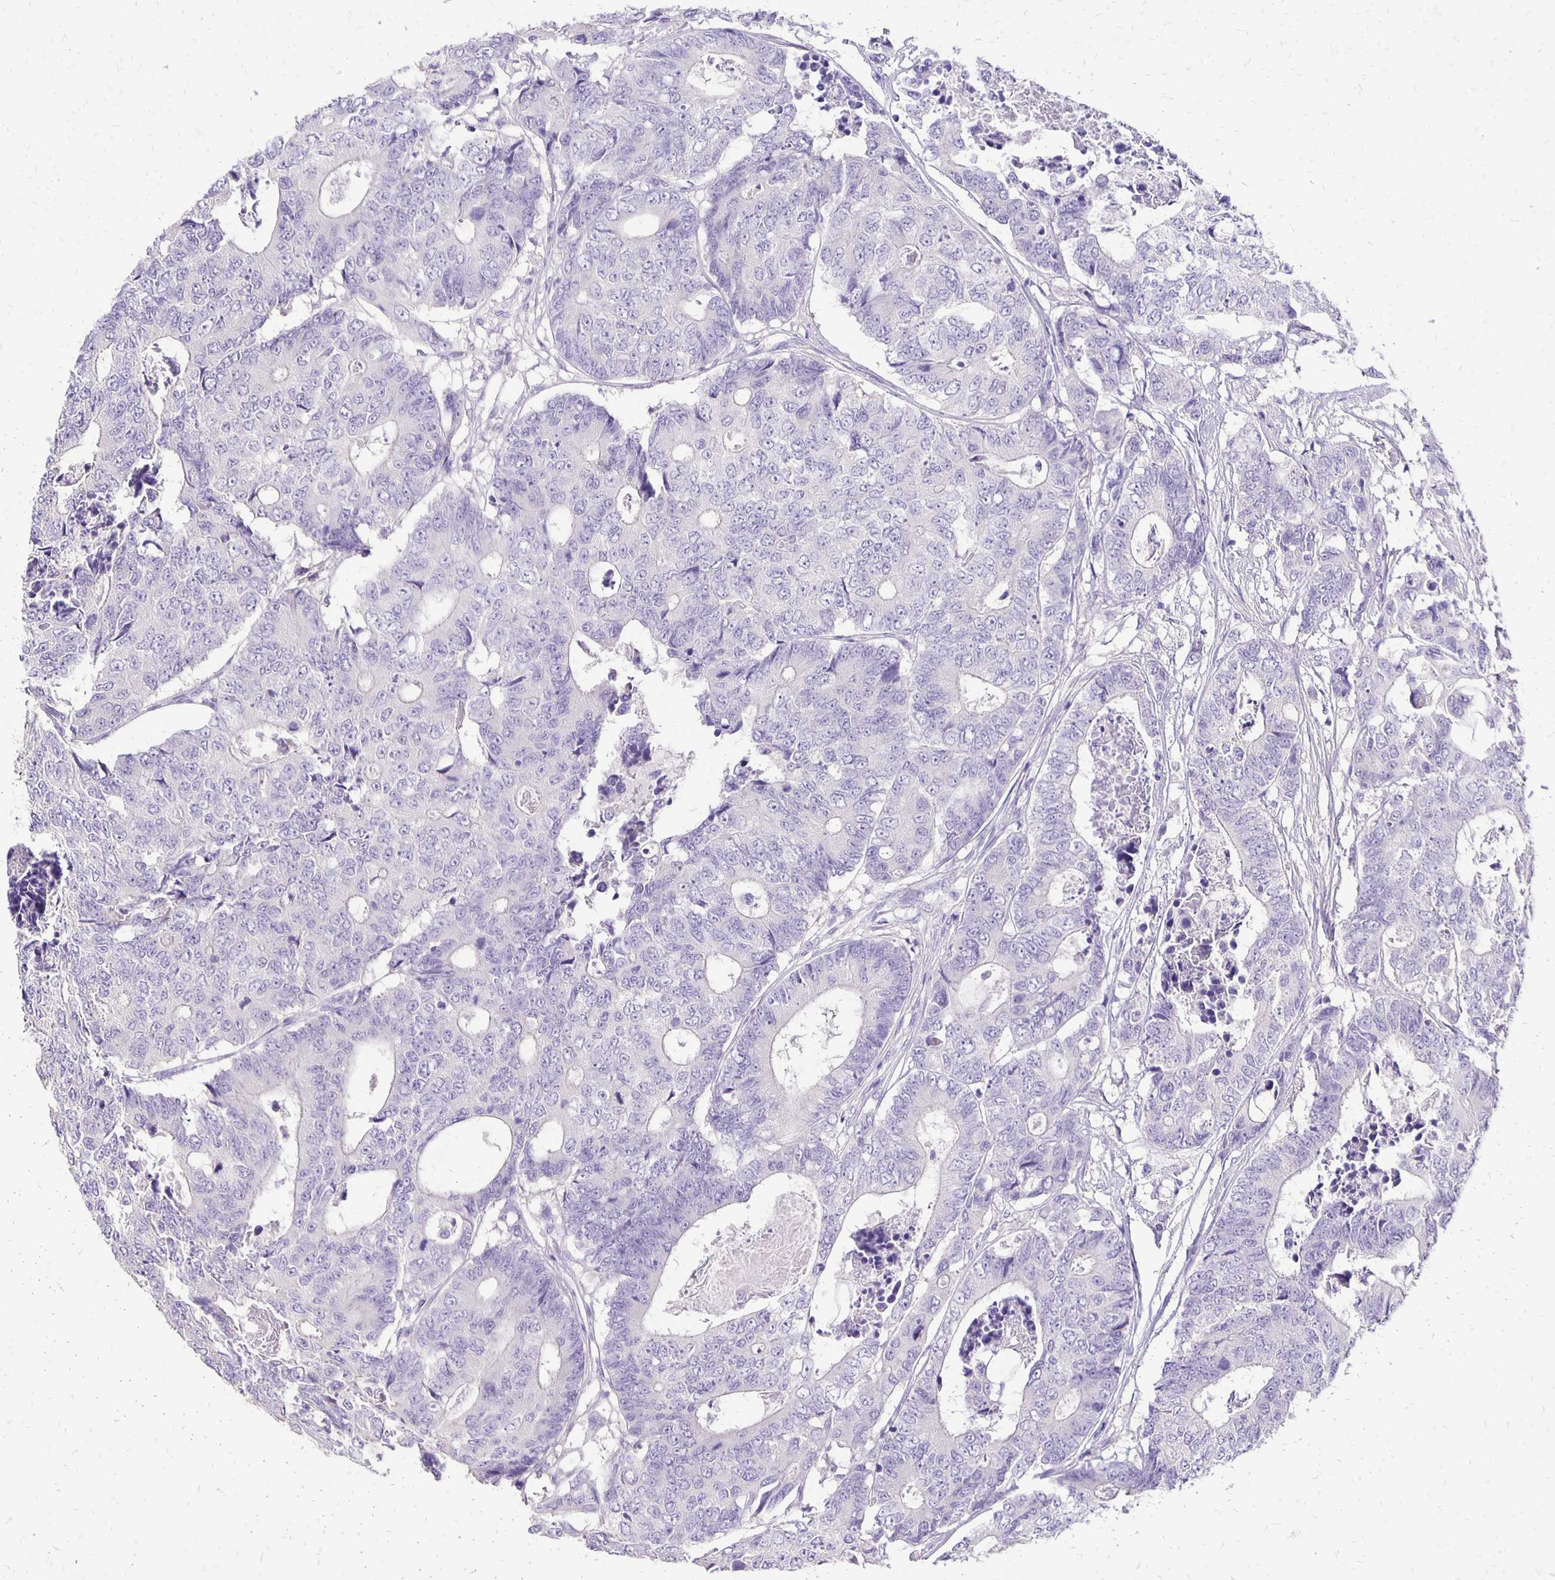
{"staining": {"intensity": "negative", "quantity": "none", "location": "none"}, "tissue": "colorectal cancer", "cell_type": "Tumor cells", "image_type": "cancer", "snomed": [{"axis": "morphology", "description": "Adenocarcinoma, NOS"}, {"axis": "topography", "description": "Colon"}], "caption": "Colorectal adenocarcinoma was stained to show a protein in brown. There is no significant positivity in tumor cells. The staining was performed using DAB to visualize the protein expression in brown, while the nuclei were stained in blue with hematoxylin (Magnification: 20x).", "gene": "ANKRD45", "patient": {"sex": "female", "age": 48}}